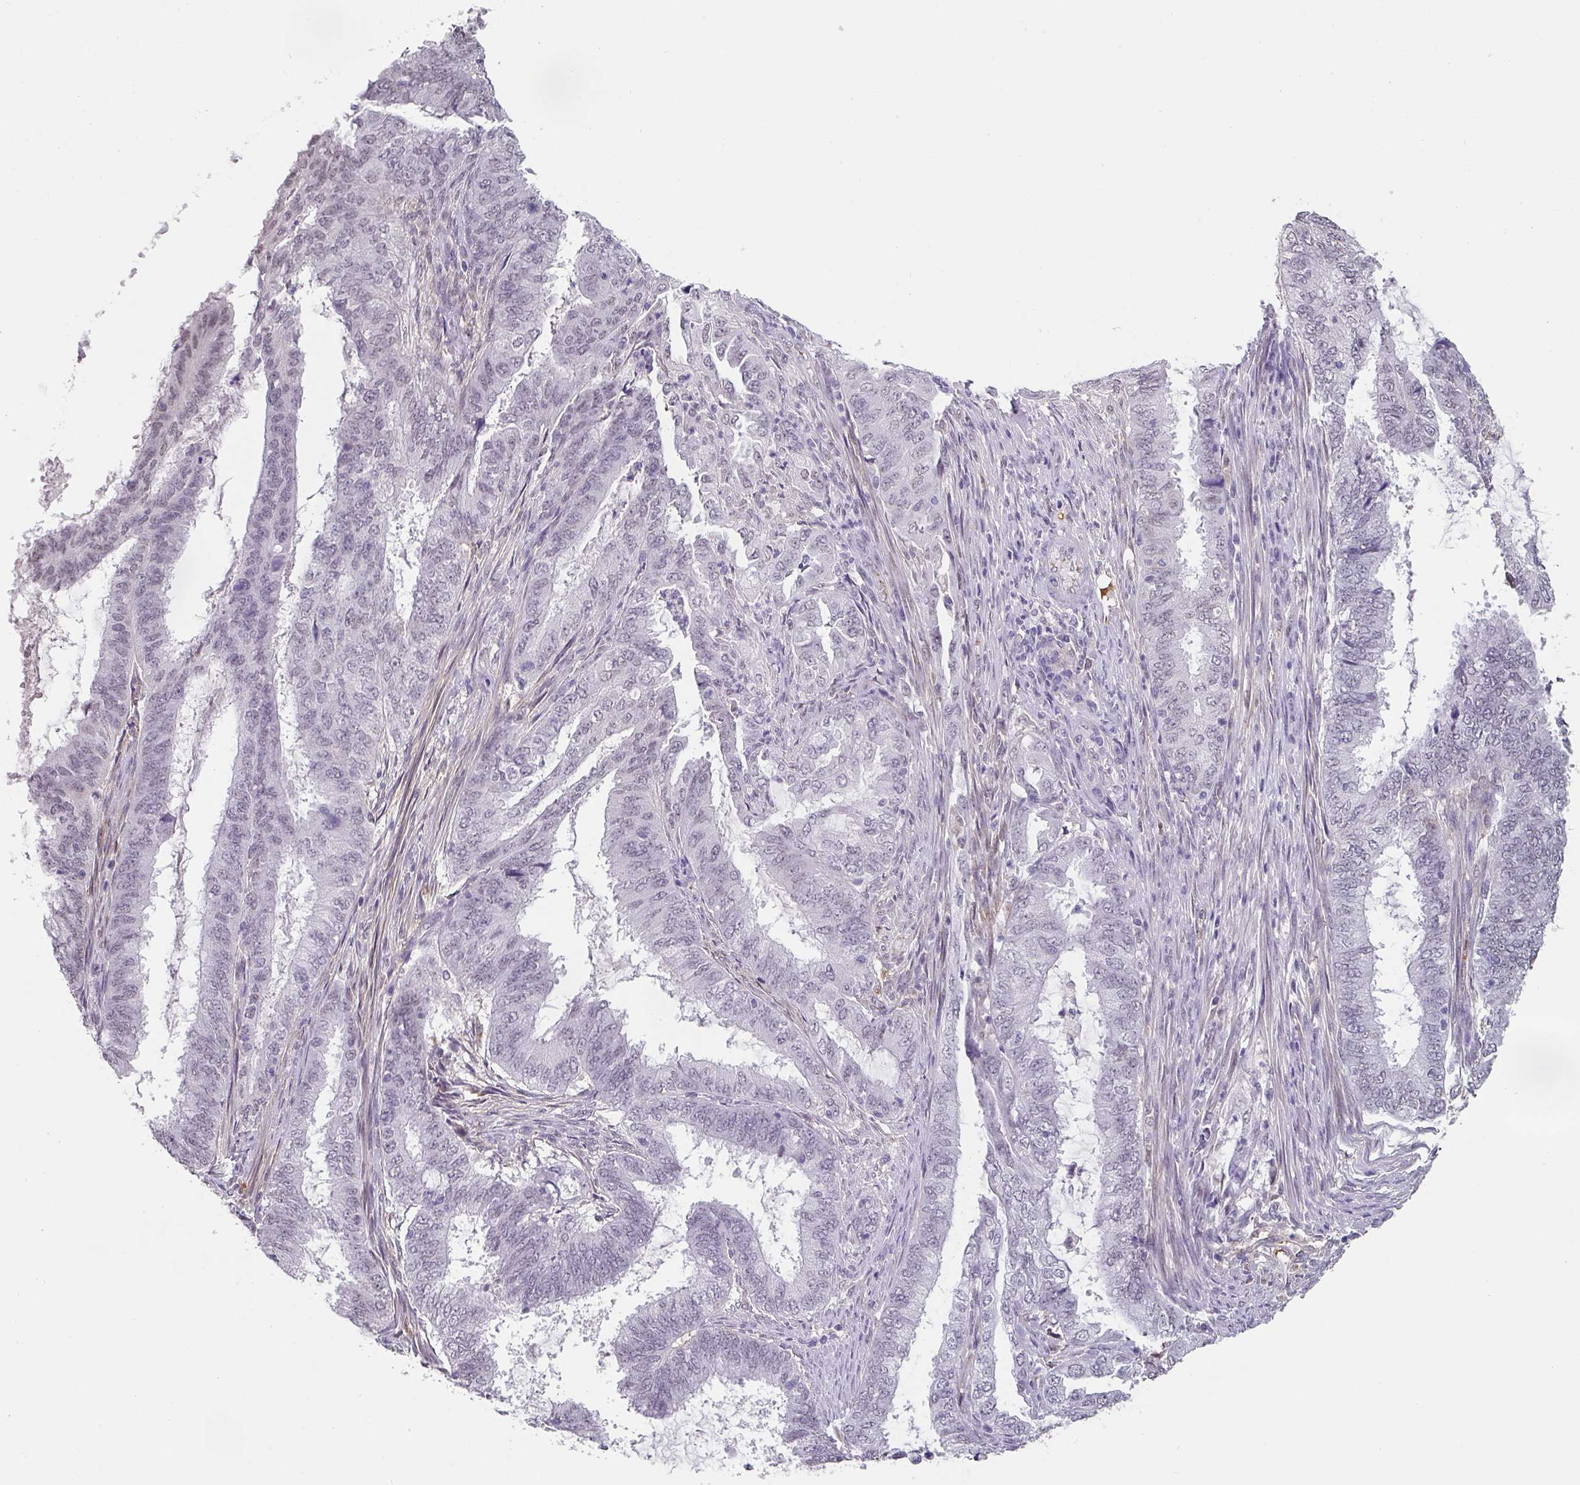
{"staining": {"intensity": "negative", "quantity": "none", "location": "none"}, "tissue": "endometrial cancer", "cell_type": "Tumor cells", "image_type": "cancer", "snomed": [{"axis": "morphology", "description": "Adenocarcinoma, NOS"}, {"axis": "topography", "description": "Endometrium"}], "caption": "Adenocarcinoma (endometrial) stained for a protein using immunohistochemistry (IHC) demonstrates no expression tumor cells.", "gene": "C1QB", "patient": {"sex": "female", "age": 51}}